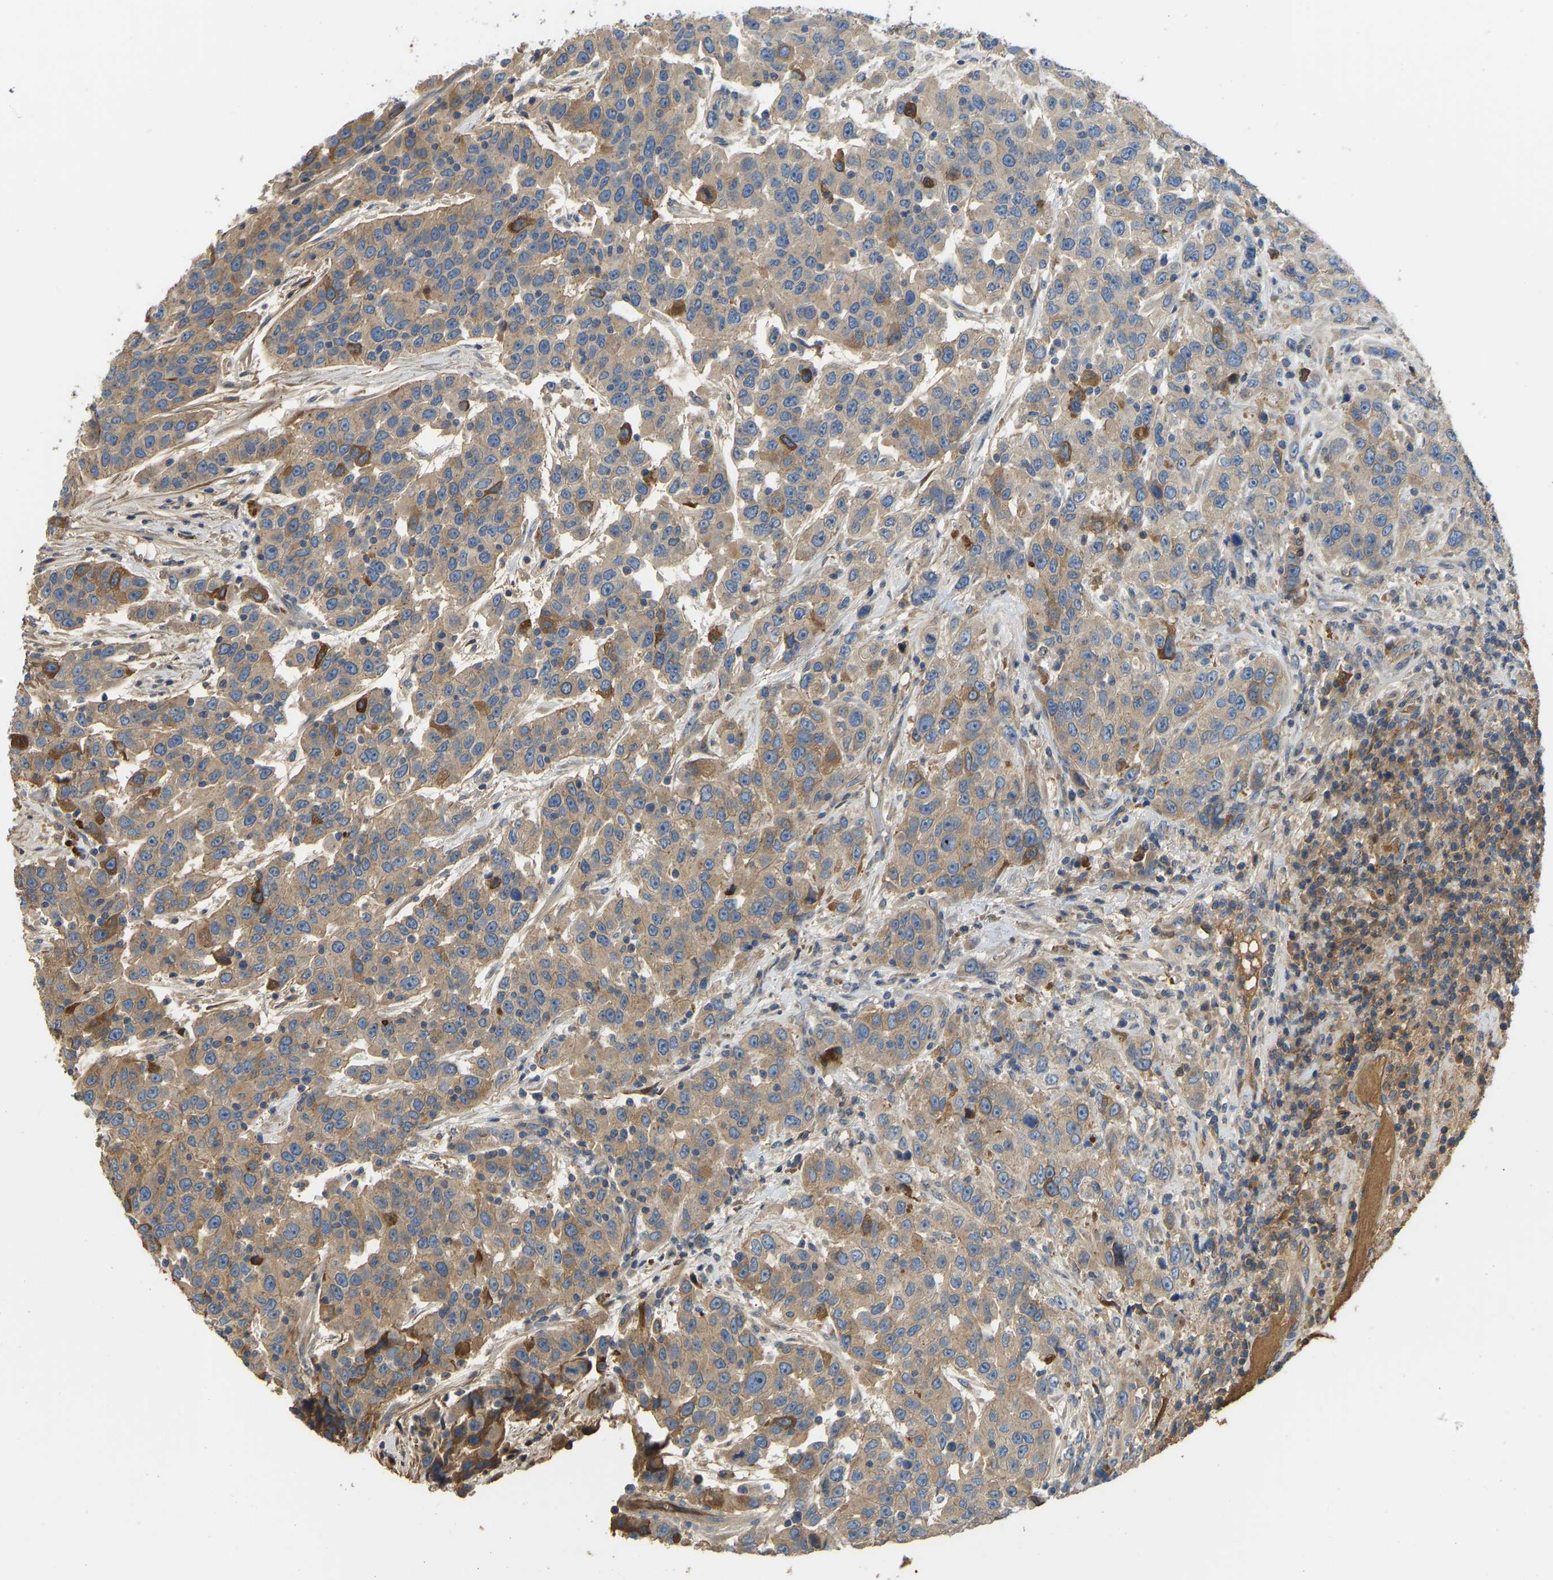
{"staining": {"intensity": "weak", "quantity": ">75%", "location": "cytoplasmic/membranous"}, "tissue": "urothelial cancer", "cell_type": "Tumor cells", "image_type": "cancer", "snomed": [{"axis": "morphology", "description": "Urothelial carcinoma, High grade"}, {"axis": "topography", "description": "Urinary bladder"}], "caption": "DAB (3,3'-diaminobenzidine) immunohistochemical staining of urothelial cancer reveals weak cytoplasmic/membranous protein positivity in about >75% of tumor cells. The staining was performed using DAB, with brown indicating positive protein expression. Nuclei are stained blue with hematoxylin.", "gene": "VCPKMT", "patient": {"sex": "female", "age": 80}}